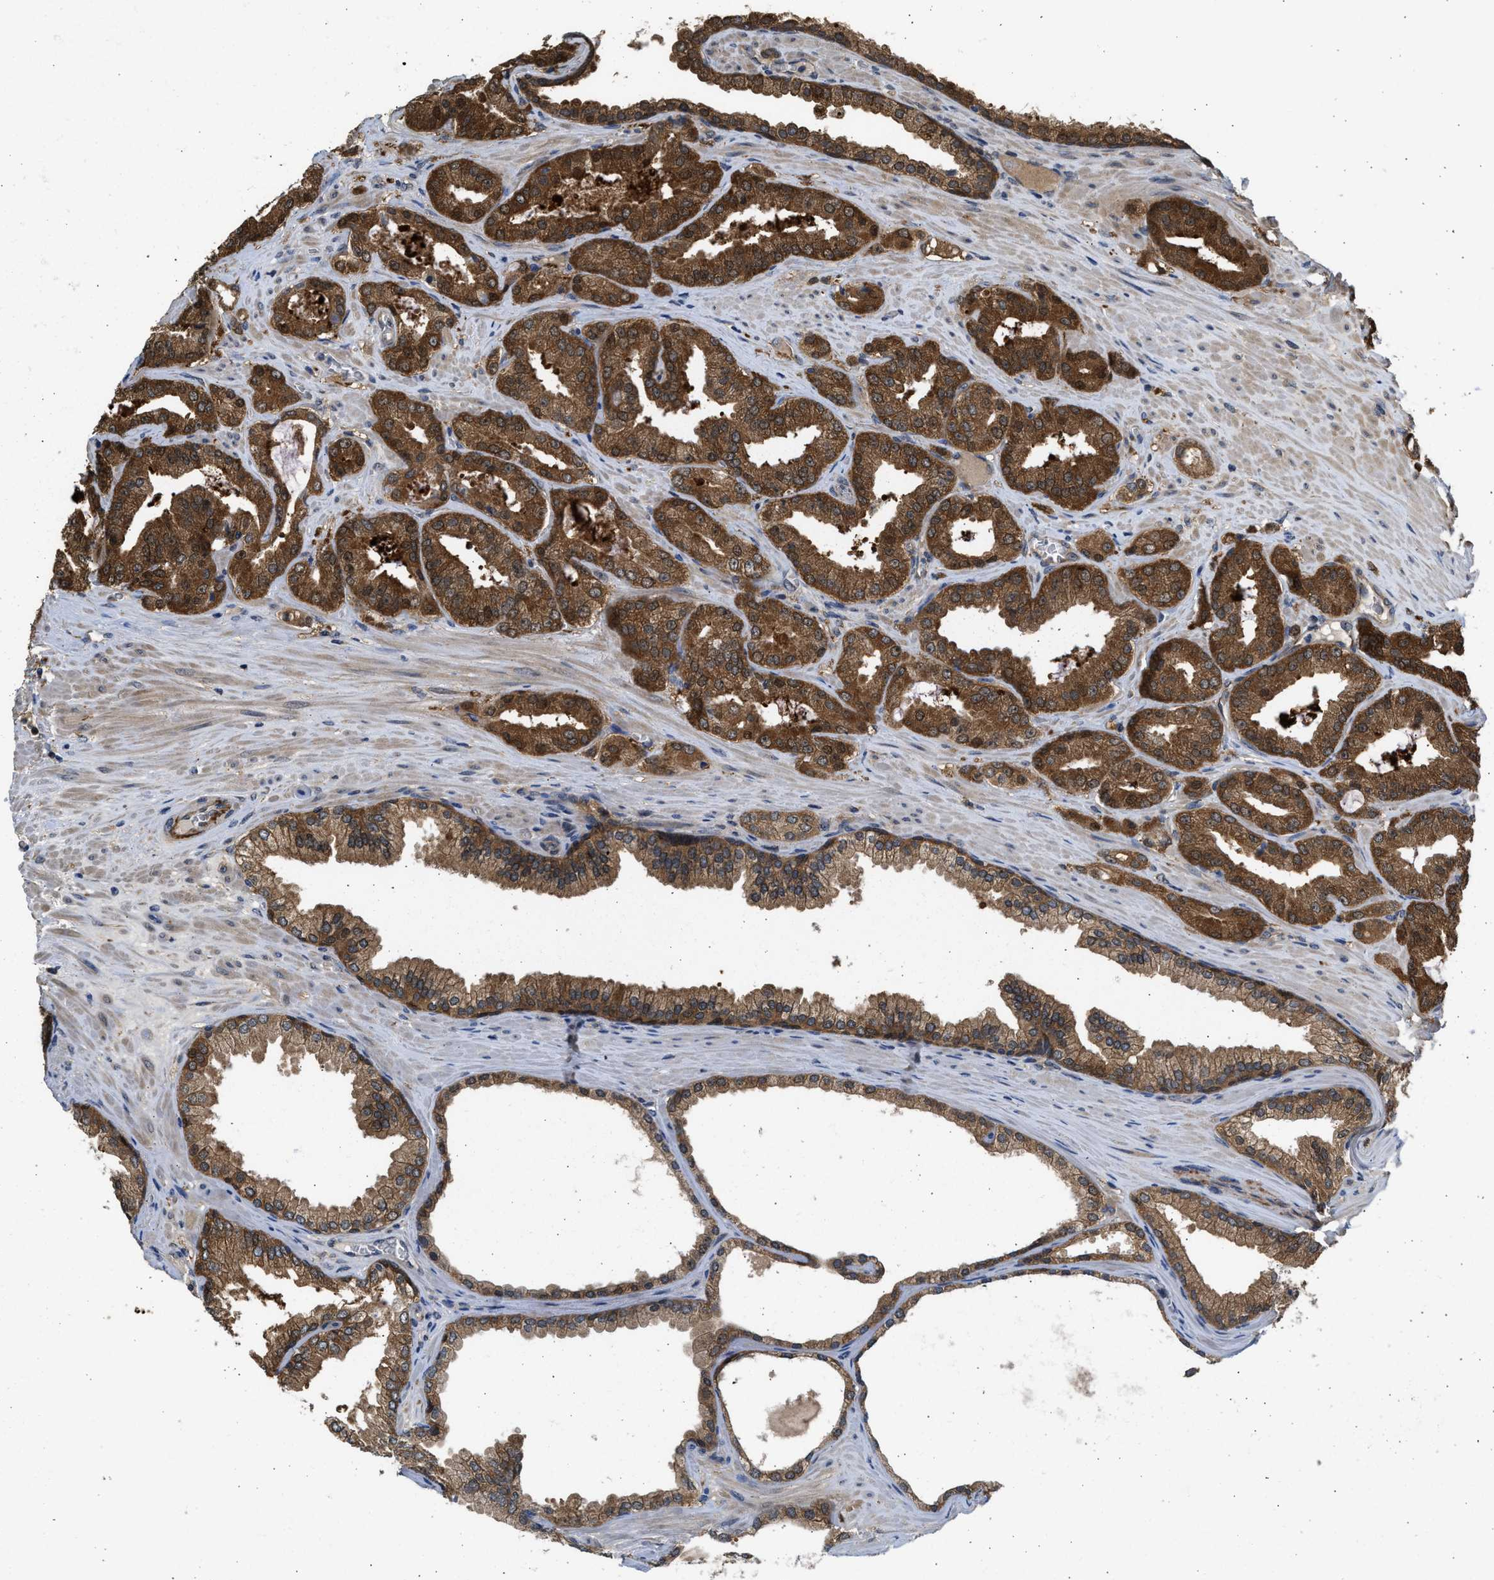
{"staining": {"intensity": "strong", "quantity": ">75%", "location": "cytoplasmic/membranous"}, "tissue": "prostate cancer", "cell_type": "Tumor cells", "image_type": "cancer", "snomed": [{"axis": "morphology", "description": "Adenocarcinoma, High grade"}, {"axis": "topography", "description": "Prostate"}], "caption": "An IHC photomicrograph of neoplastic tissue is shown. Protein staining in brown highlights strong cytoplasmic/membranous positivity in prostate high-grade adenocarcinoma within tumor cells.", "gene": "MAPK7", "patient": {"sex": "male", "age": 71}}